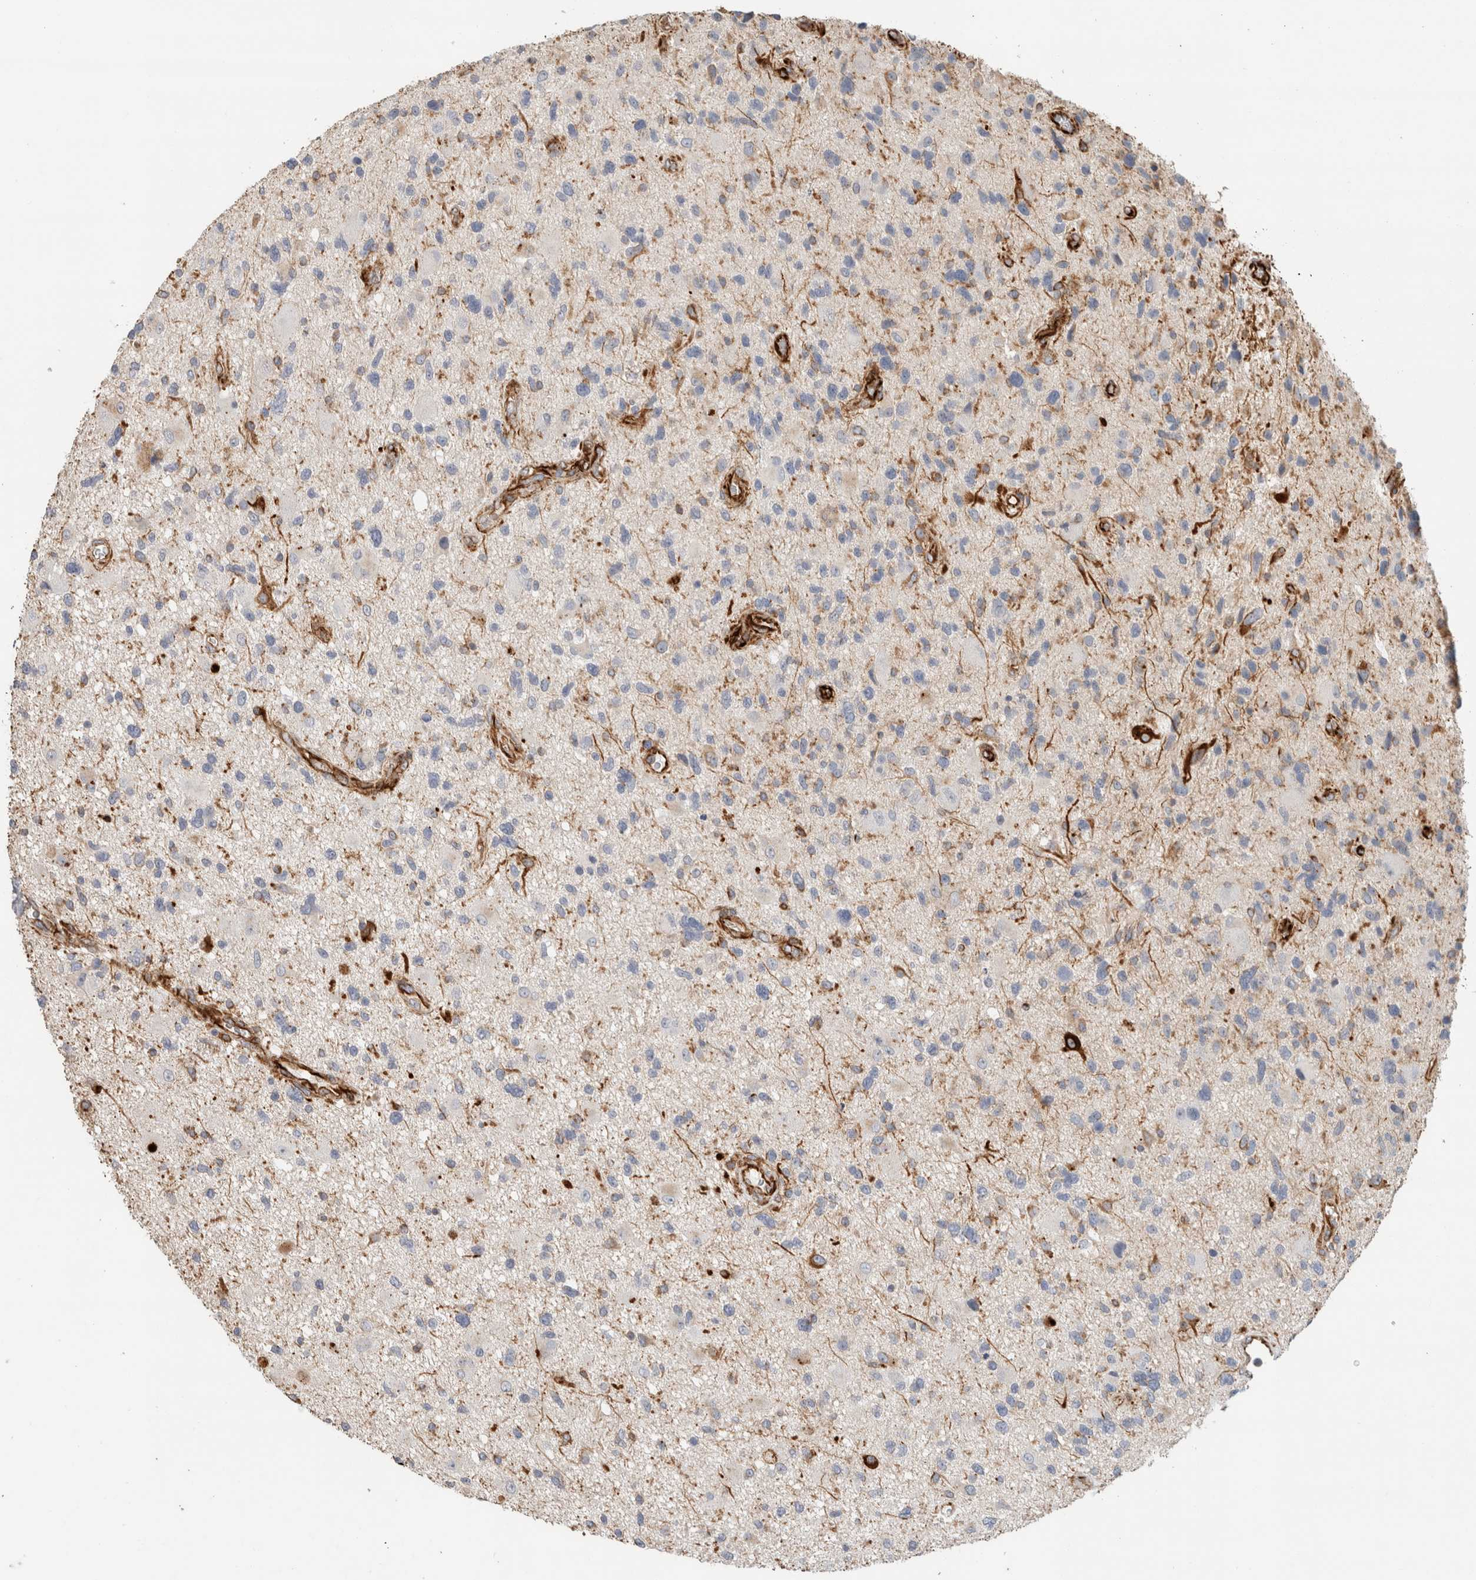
{"staining": {"intensity": "negative", "quantity": "none", "location": "none"}, "tissue": "glioma", "cell_type": "Tumor cells", "image_type": "cancer", "snomed": [{"axis": "morphology", "description": "Glioma, malignant, High grade"}, {"axis": "topography", "description": "Brain"}], "caption": "Histopathology image shows no protein positivity in tumor cells of malignant high-grade glioma tissue.", "gene": "LY86", "patient": {"sex": "male", "age": 33}}